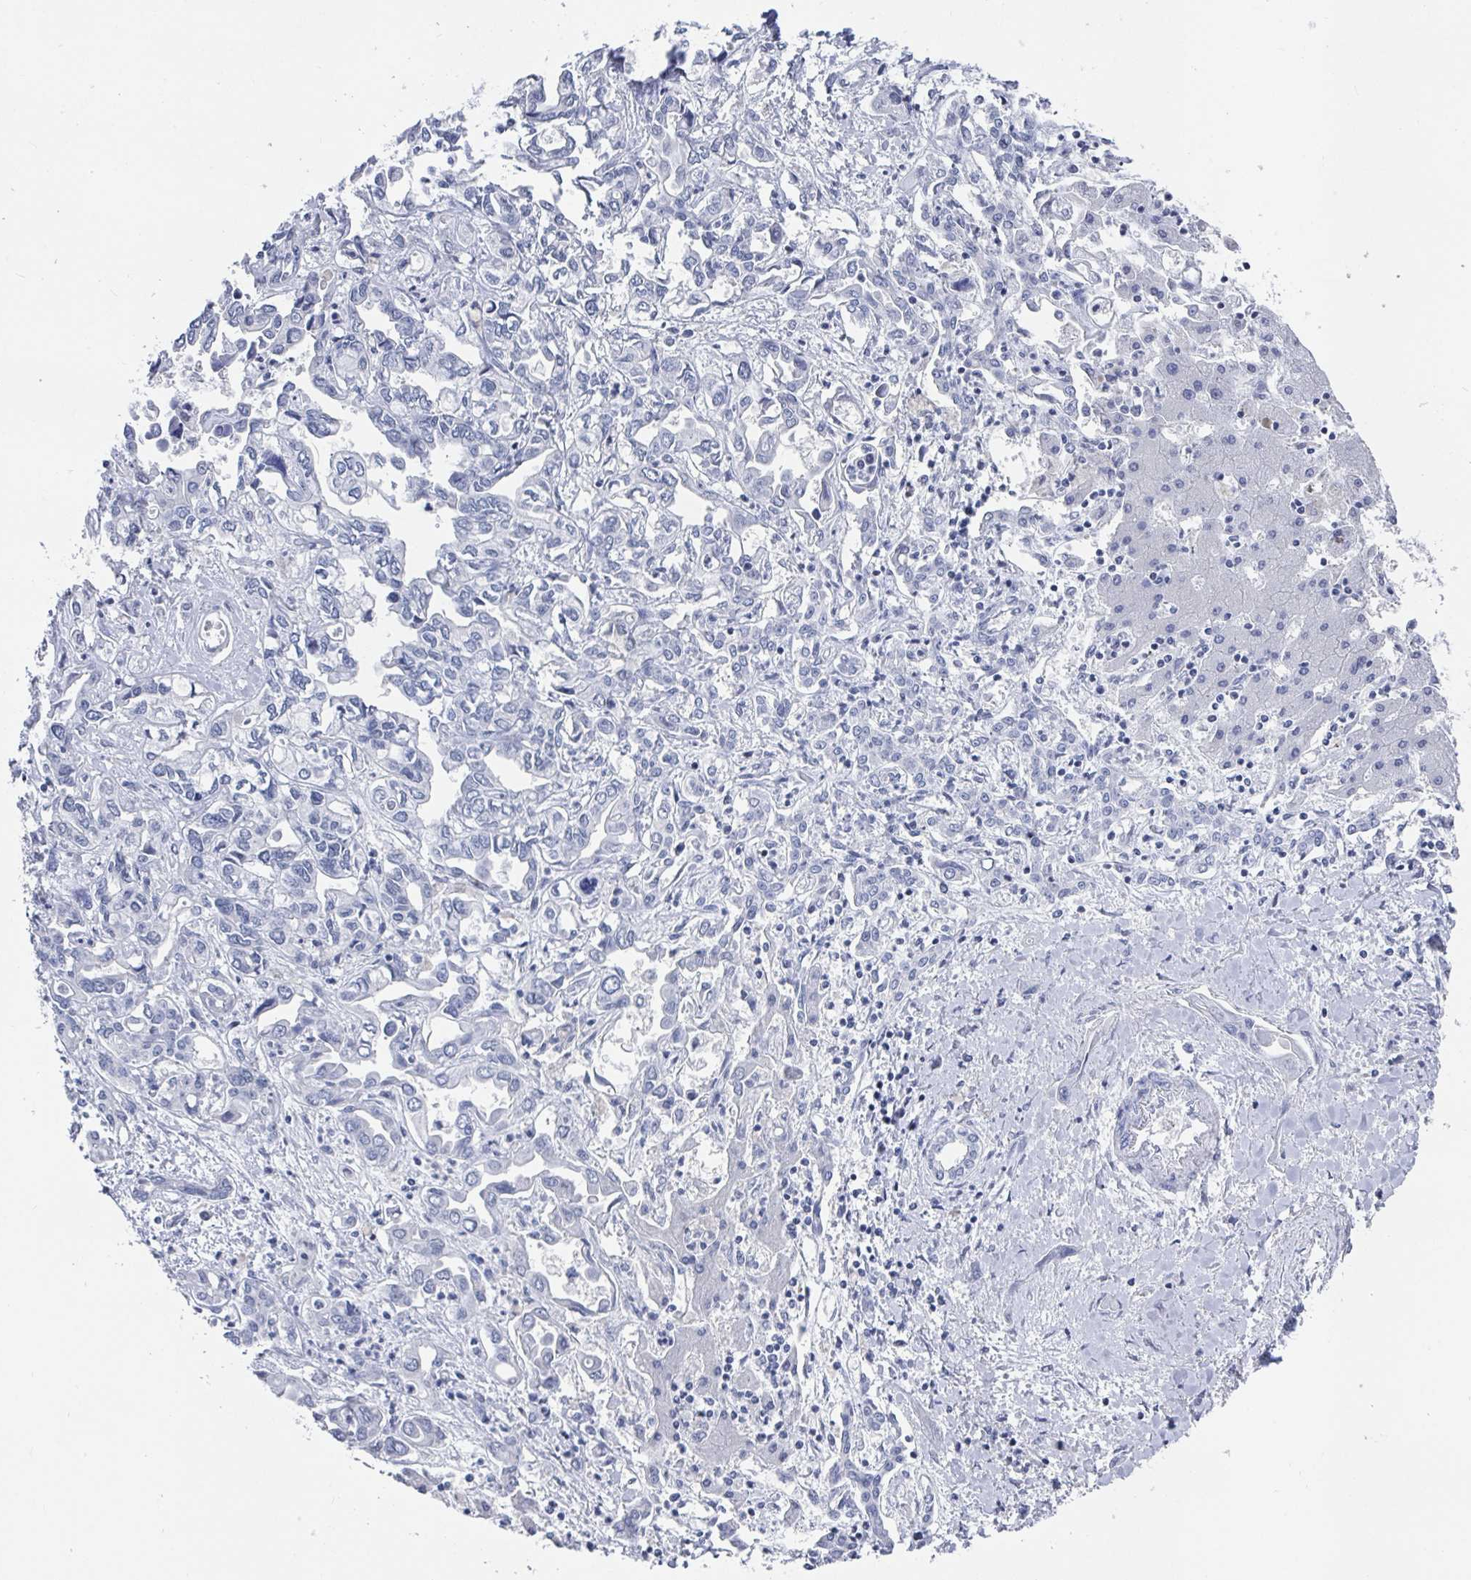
{"staining": {"intensity": "negative", "quantity": "none", "location": "none"}, "tissue": "liver cancer", "cell_type": "Tumor cells", "image_type": "cancer", "snomed": [{"axis": "morphology", "description": "Cholangiocarcinoma"}, {"axis": "topography", "description": "Liver"}], "caption": "An immunohistochemistry photomicrograph of liver cancer (cholangiocarcinoma) is shown. There is no staining in tumor cells of liver cancer (cholangiocarcinoma).", "gene": "CAMKV", "patient": {"sex": "female", "age": 64}}